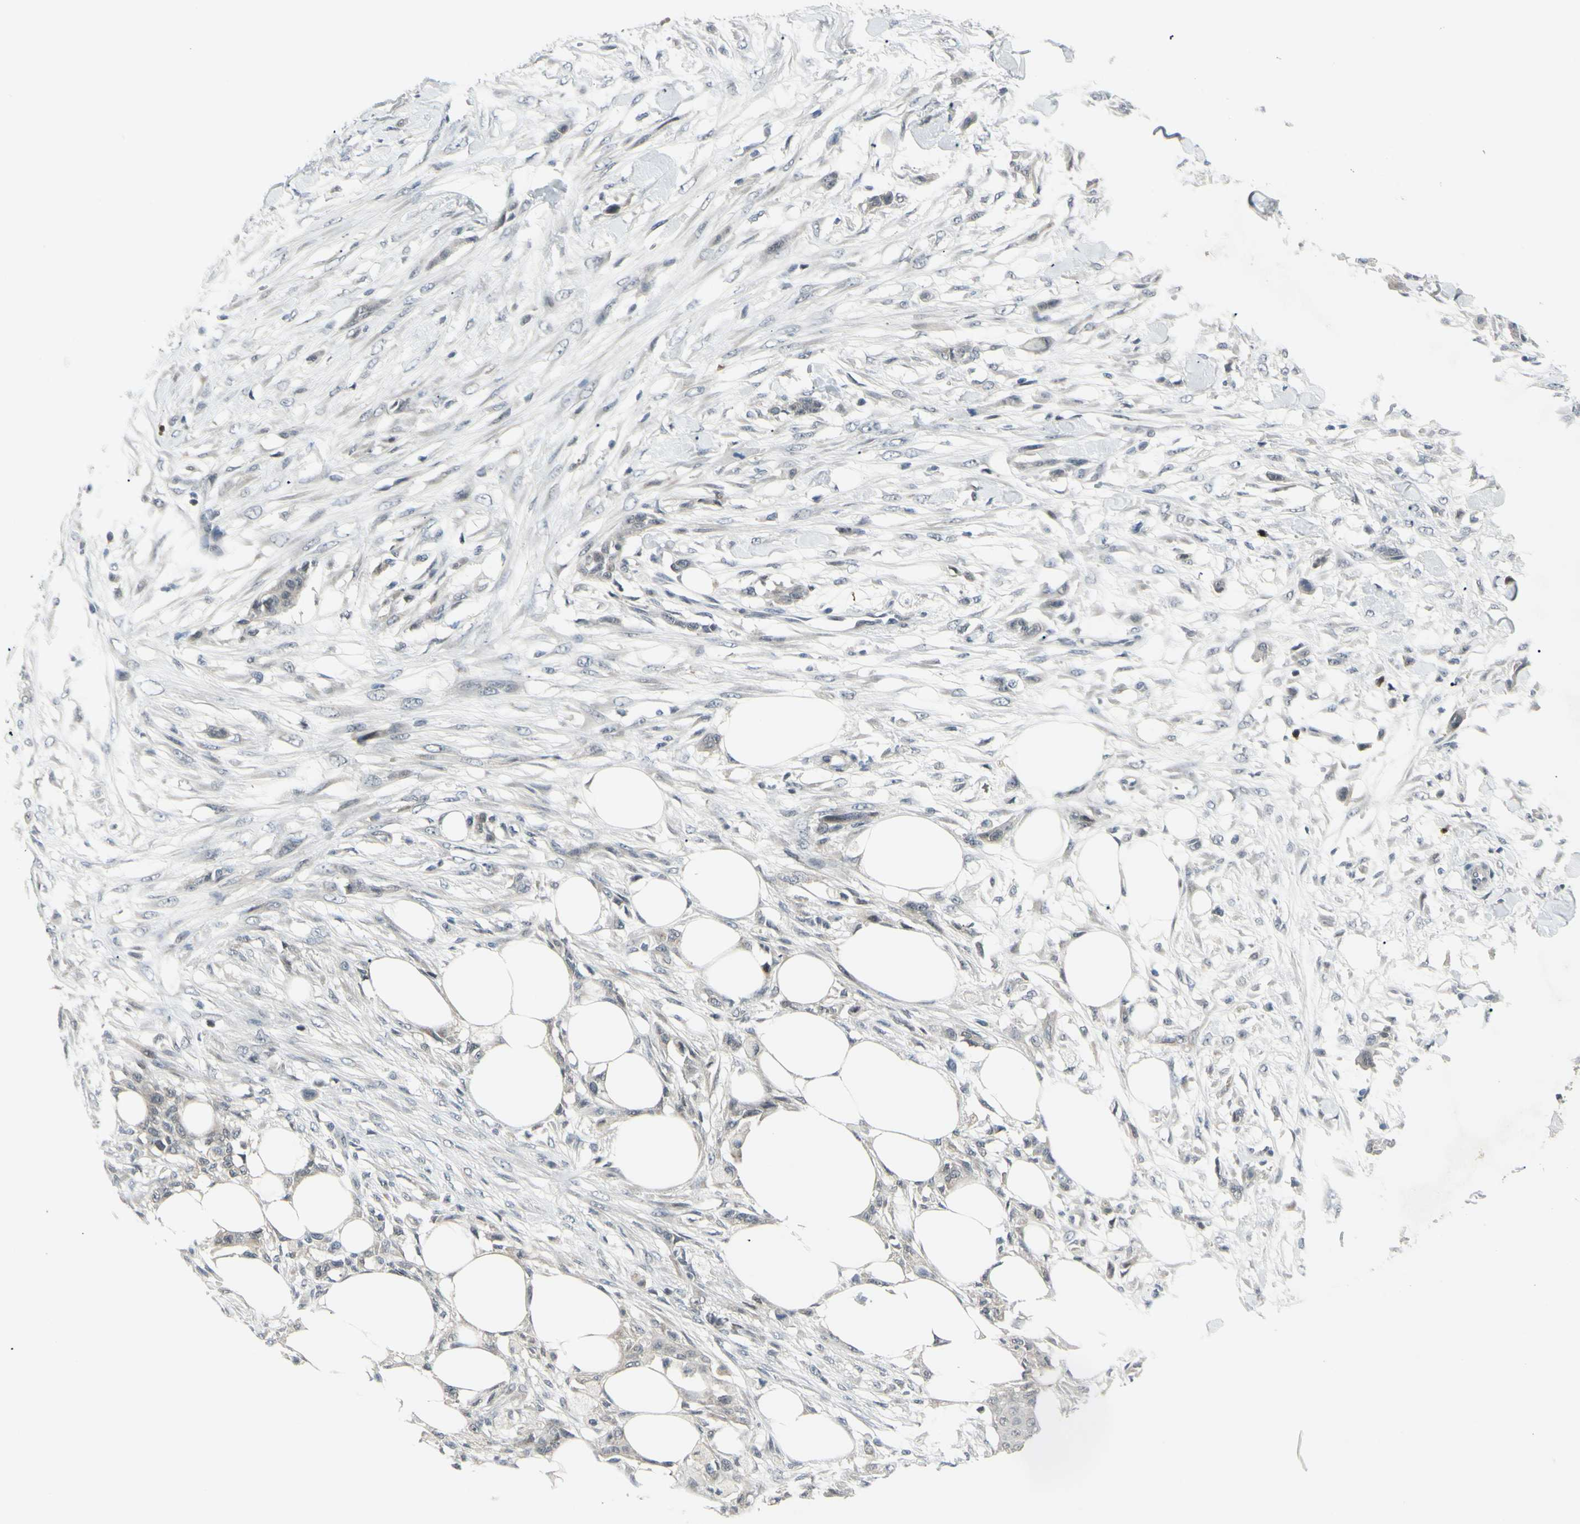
{"staining": {"intensity": "negative", "quantity": "none", "location": "none"}, "tissue": "skin cancer", "cell_type": "Tumor cells", "image_type": "cancer", "snomed": [{"axis": "morphology", "description": "Squamous cell carcinoma, NOS"}, {"axis": "topography", "description": "Skin"}], "caption": "The histopathology image exhibits no significant expression in tumor cells of skin squamous cell carcinoma.", "gene": "ETNK1", "patient": {"sex": "female", "age": 59}}